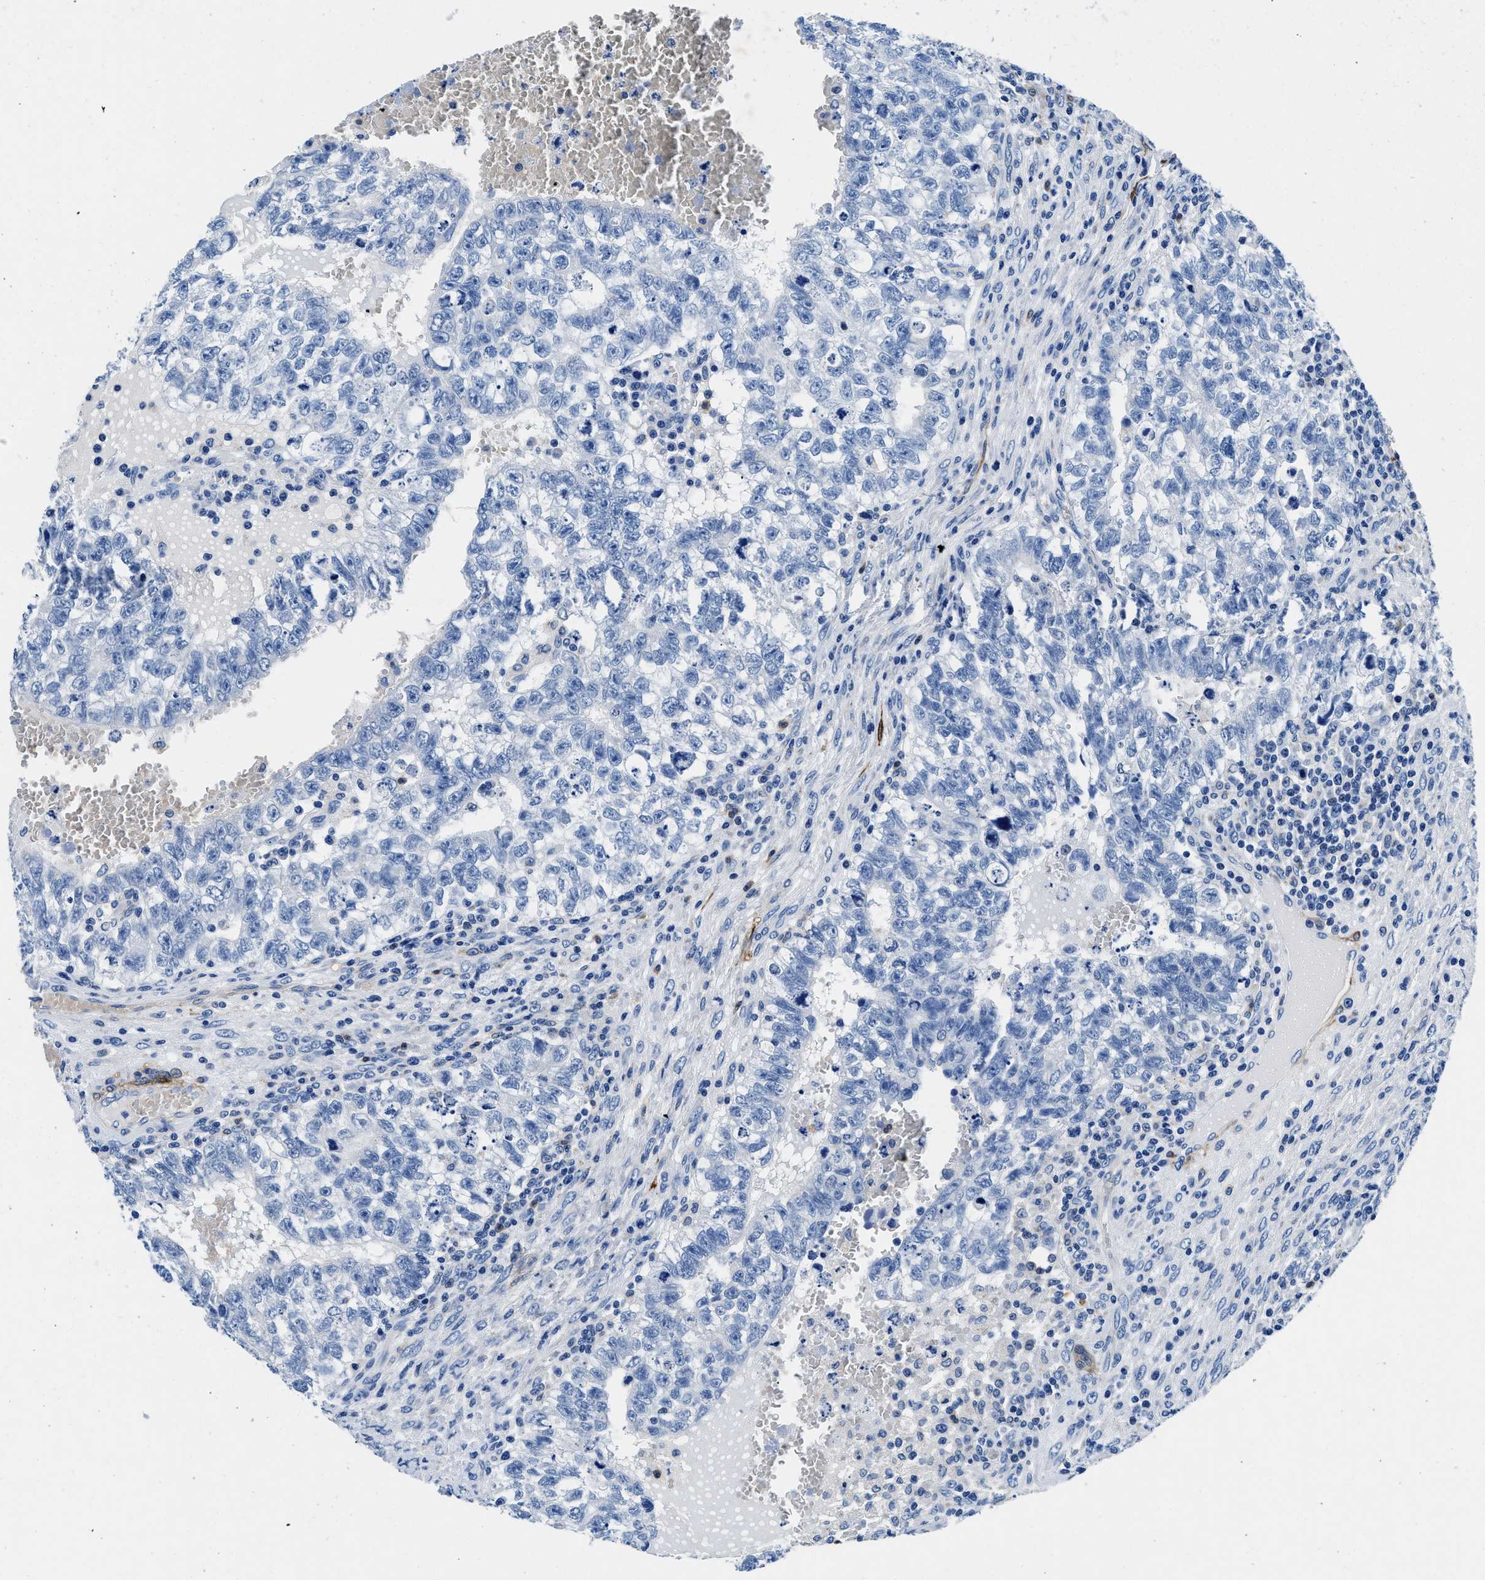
{"staining": {"intensity": "negative", "quantity": "none", "location": "none"}, "tissue": "testis cancer", "cell_type": "Tumor cells", "image_type": "cancer", "snomed": [{"axis": "morphology", "description": "Seminoma, NOS"}, {"axis": "morphology", "description": "Carcinoma, Embryonal, NOS"}, {"axis": "topography", "description": "Testis"}], "caption": "Immunohistochemistry of human testis cancer shows no staining in tumor cells. (Brightfield microscopy of DAB (3,3'-diaminobenzidine) immunohistochemistry at high magnification).", "gene": "TEX261", "patient": {"sex": "male", "age": 38}}